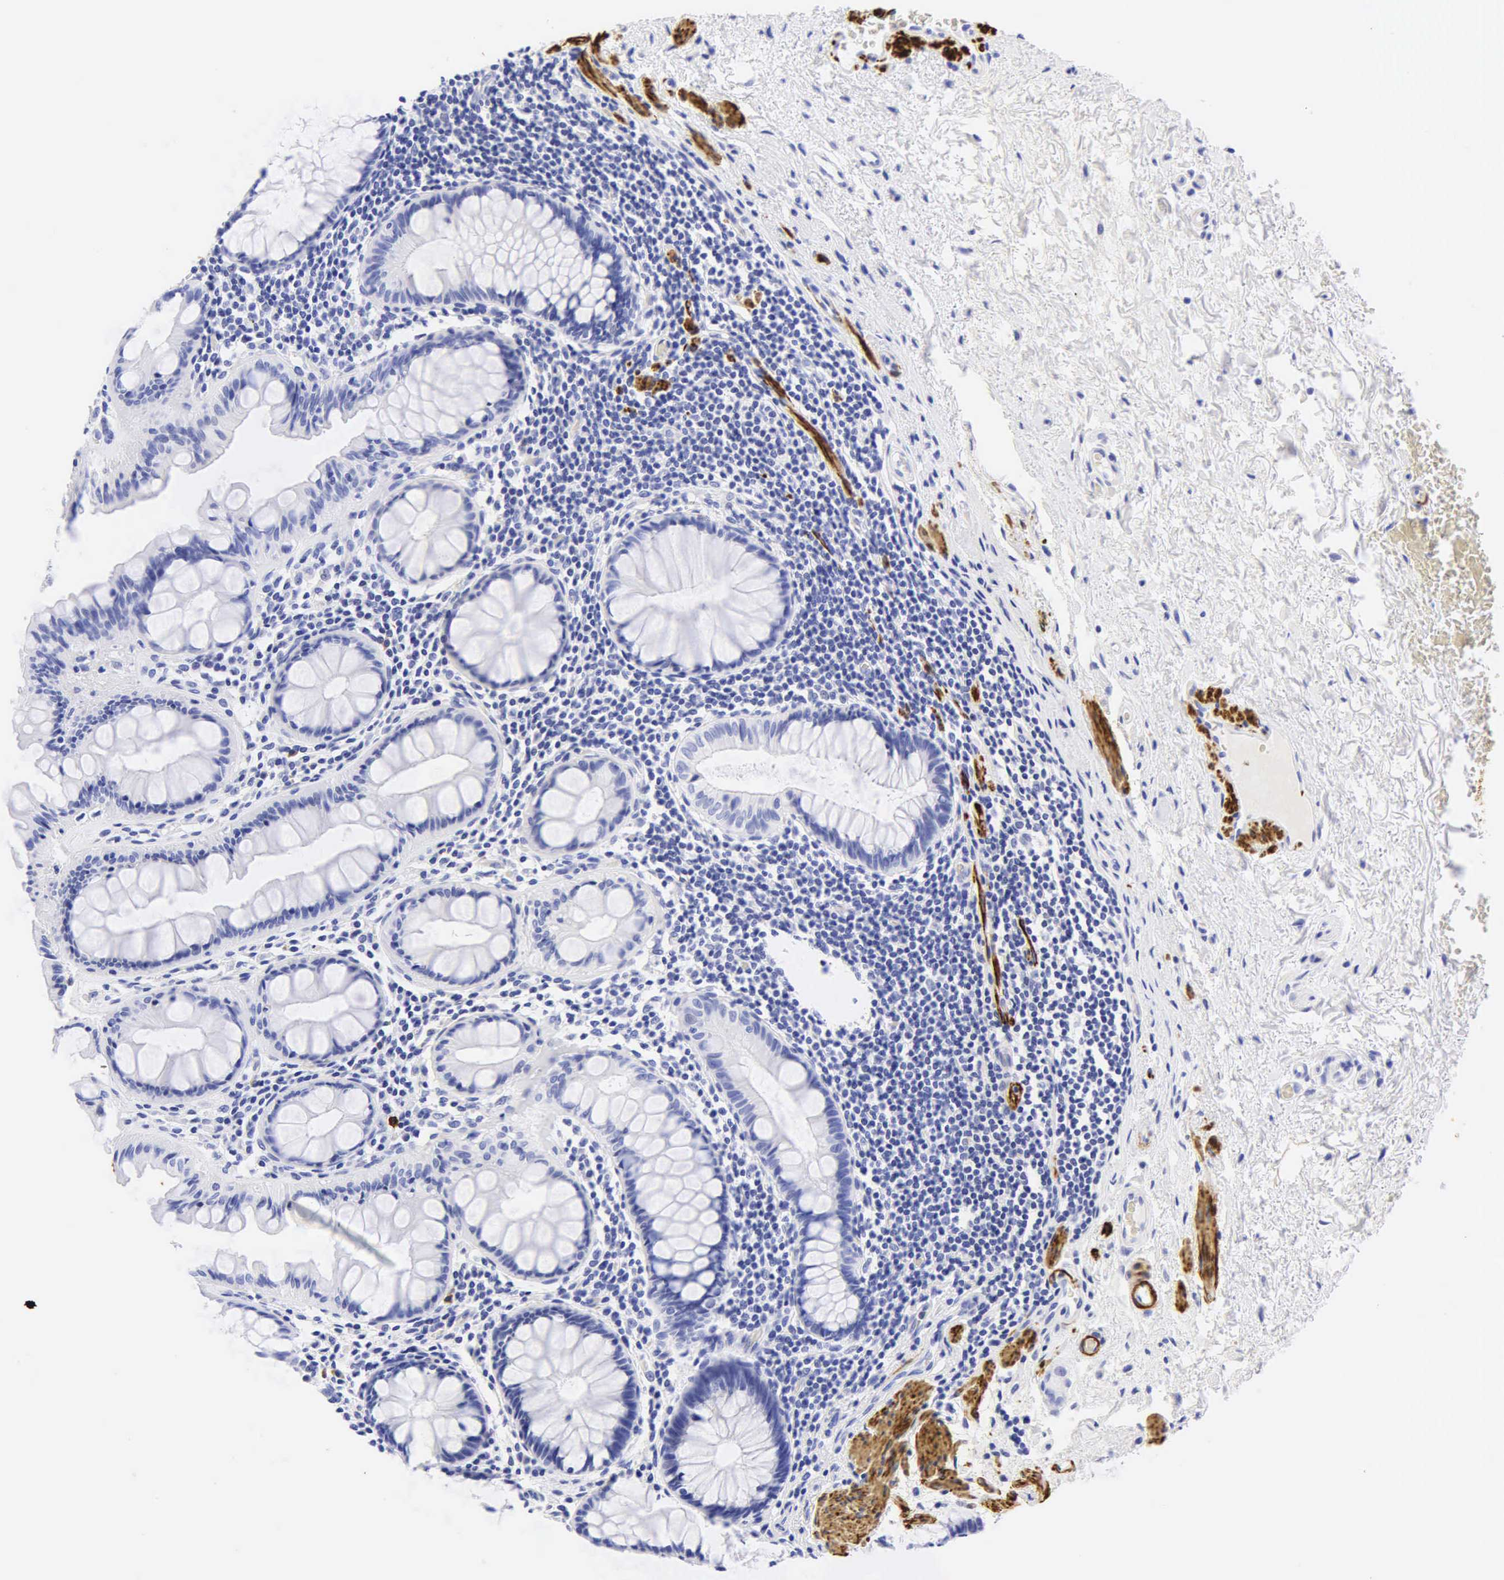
{"staining": {"intensity": "negative", "quantity": "none", "location": "none"}, "tissue": "rectum", "cell_type": "Glandular cells", "image_type": "normal", "snomed": [{"axis": "morphology", "description": "Normal tissue, NOS"}, {"axis": "topography", "description": "Rectum"}], "caption": "This is a micrograph of immunohistochemistry (IHC) staining of benign rectum, which shows no positivity in glandular cells.", "gene": "DES", "patient": {"sex": "male", "age": 77}}